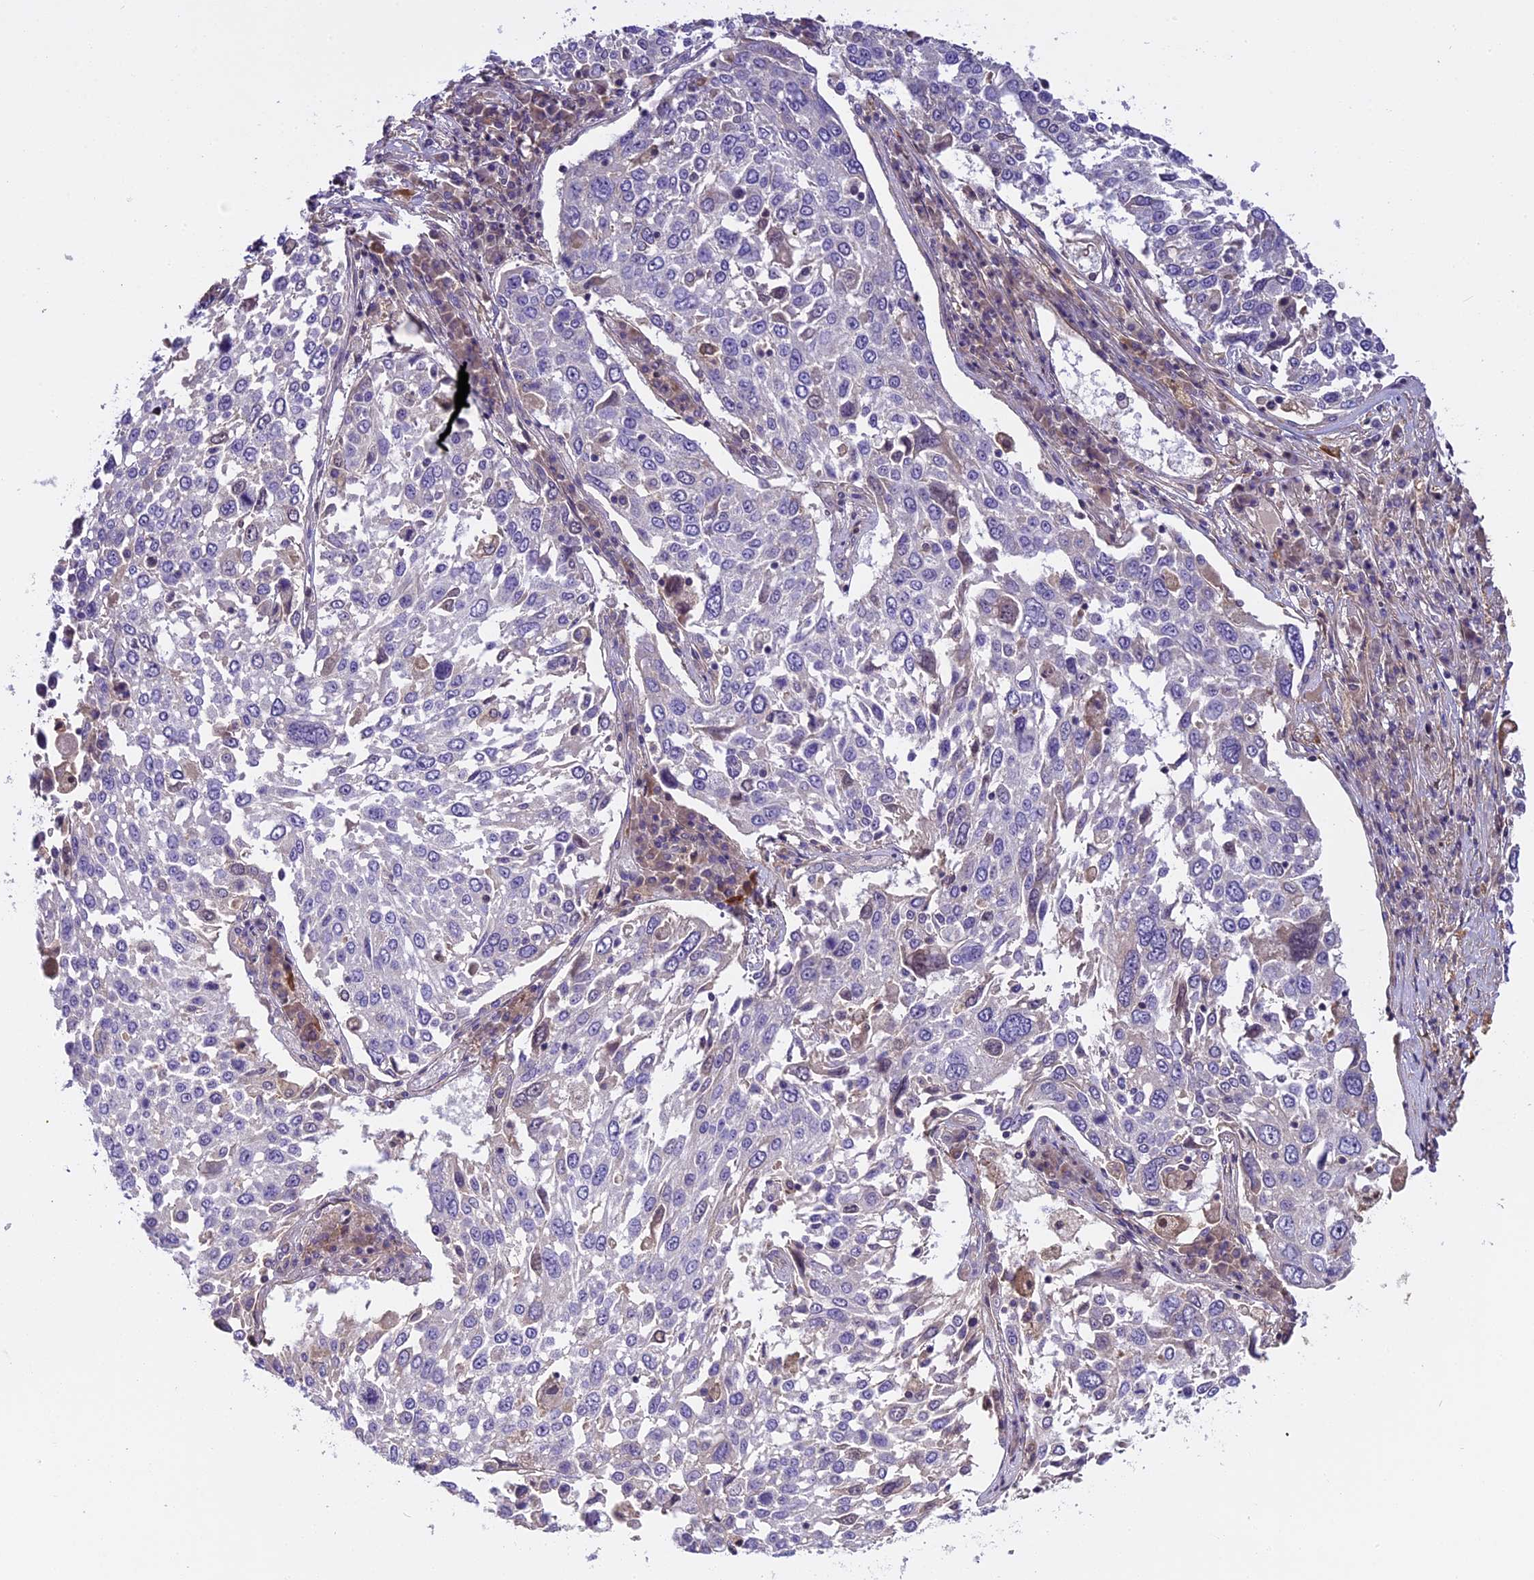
{"staining": {"intensity": "negative", "quantity": "none", "location": "none"}, "tissue": "lung cancer", "cell_type": "Tumor cells", "image_type": "cancer", "snomed": [{"axis": "morphology", "description": "Squamous cell carcinoma, NOS"}, {"axis": "topography", "description": "Lung"}], "caption": "This histopathology image is of lung cancer stained with IHC to label a protein in brown with the nuclei are counter-stained blue. There is no positivity in tumor cells.", "gene": "FAM98C", "patient": {"sex": "male", "age": 65}}